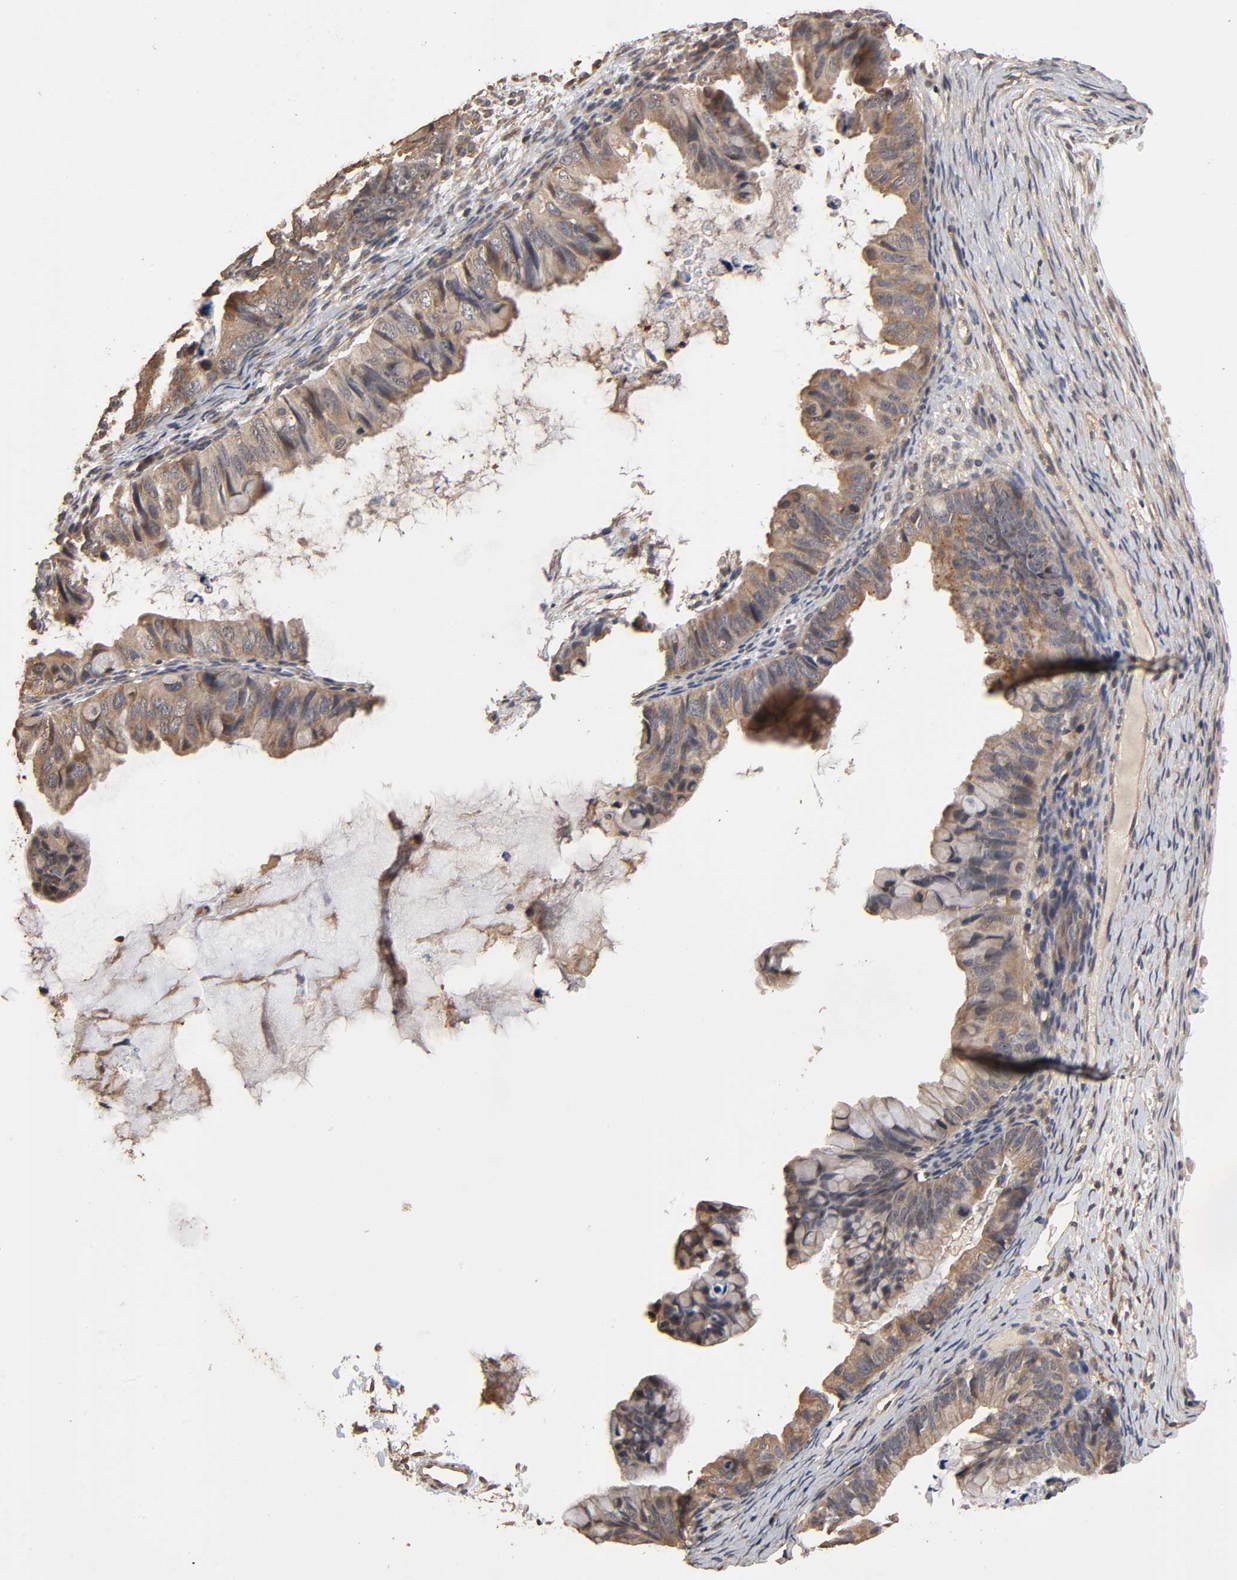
{"staining": {"intensity": "moderate", "quantity": ">75%", "location": "cytoplasmic/membranous"}, "tissue": "ovarian cancer", "cell_type": "Tumor cells", "image_type": "cancer", "snomed": [{"axis": "morphology", "description": "Cystadenocarcinoma, mucinous, NOS"}, {"axis": "topography", "description": "Ovary"}], "caption": "This is an image of immunohistochemistry staining of ovarian cancer (mucinous cystadenocarcinoma), which shows moderate positivity in the cytoplasmic/membranous of tumor cells.", "gene": "ARHGEF7", "patient": {"sex": "female", "age": 36}}